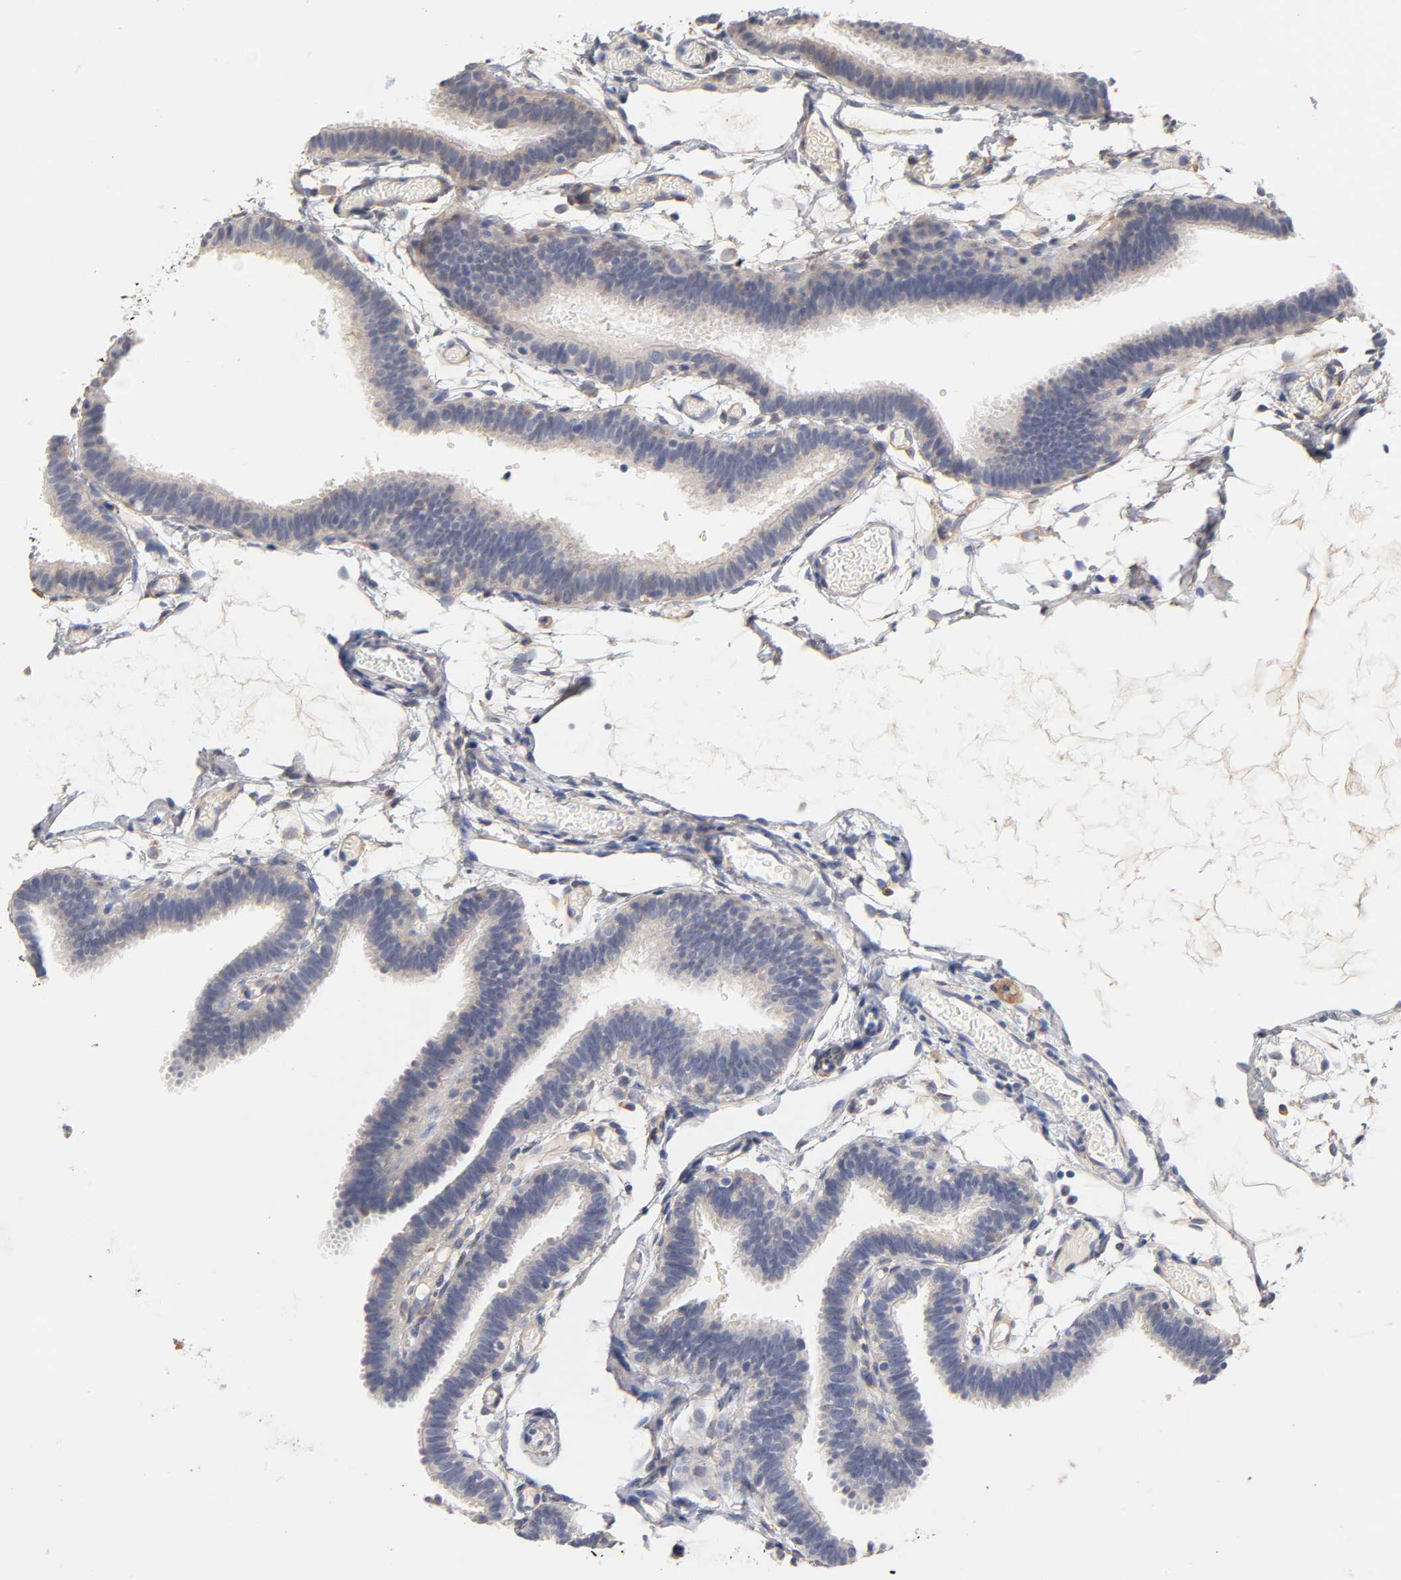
{"staining": {"intensity": "negative", "quantity": "none", "location": "none"}, "tissue": "fallopian tube", "cell_type": "Glandular cells", "image_type": "normal", "snomed": [{"axis": "morphology", "description": "Normal tissue, NOS"}, {"axis": "topography", "description": "Fallopian tube"}], "caption": "Human fallopian tube stained for a protein using IHC displays no staining in glandular cells.", "gene": "LAMB1", "patient": {"sex": "female", "age": 29}}